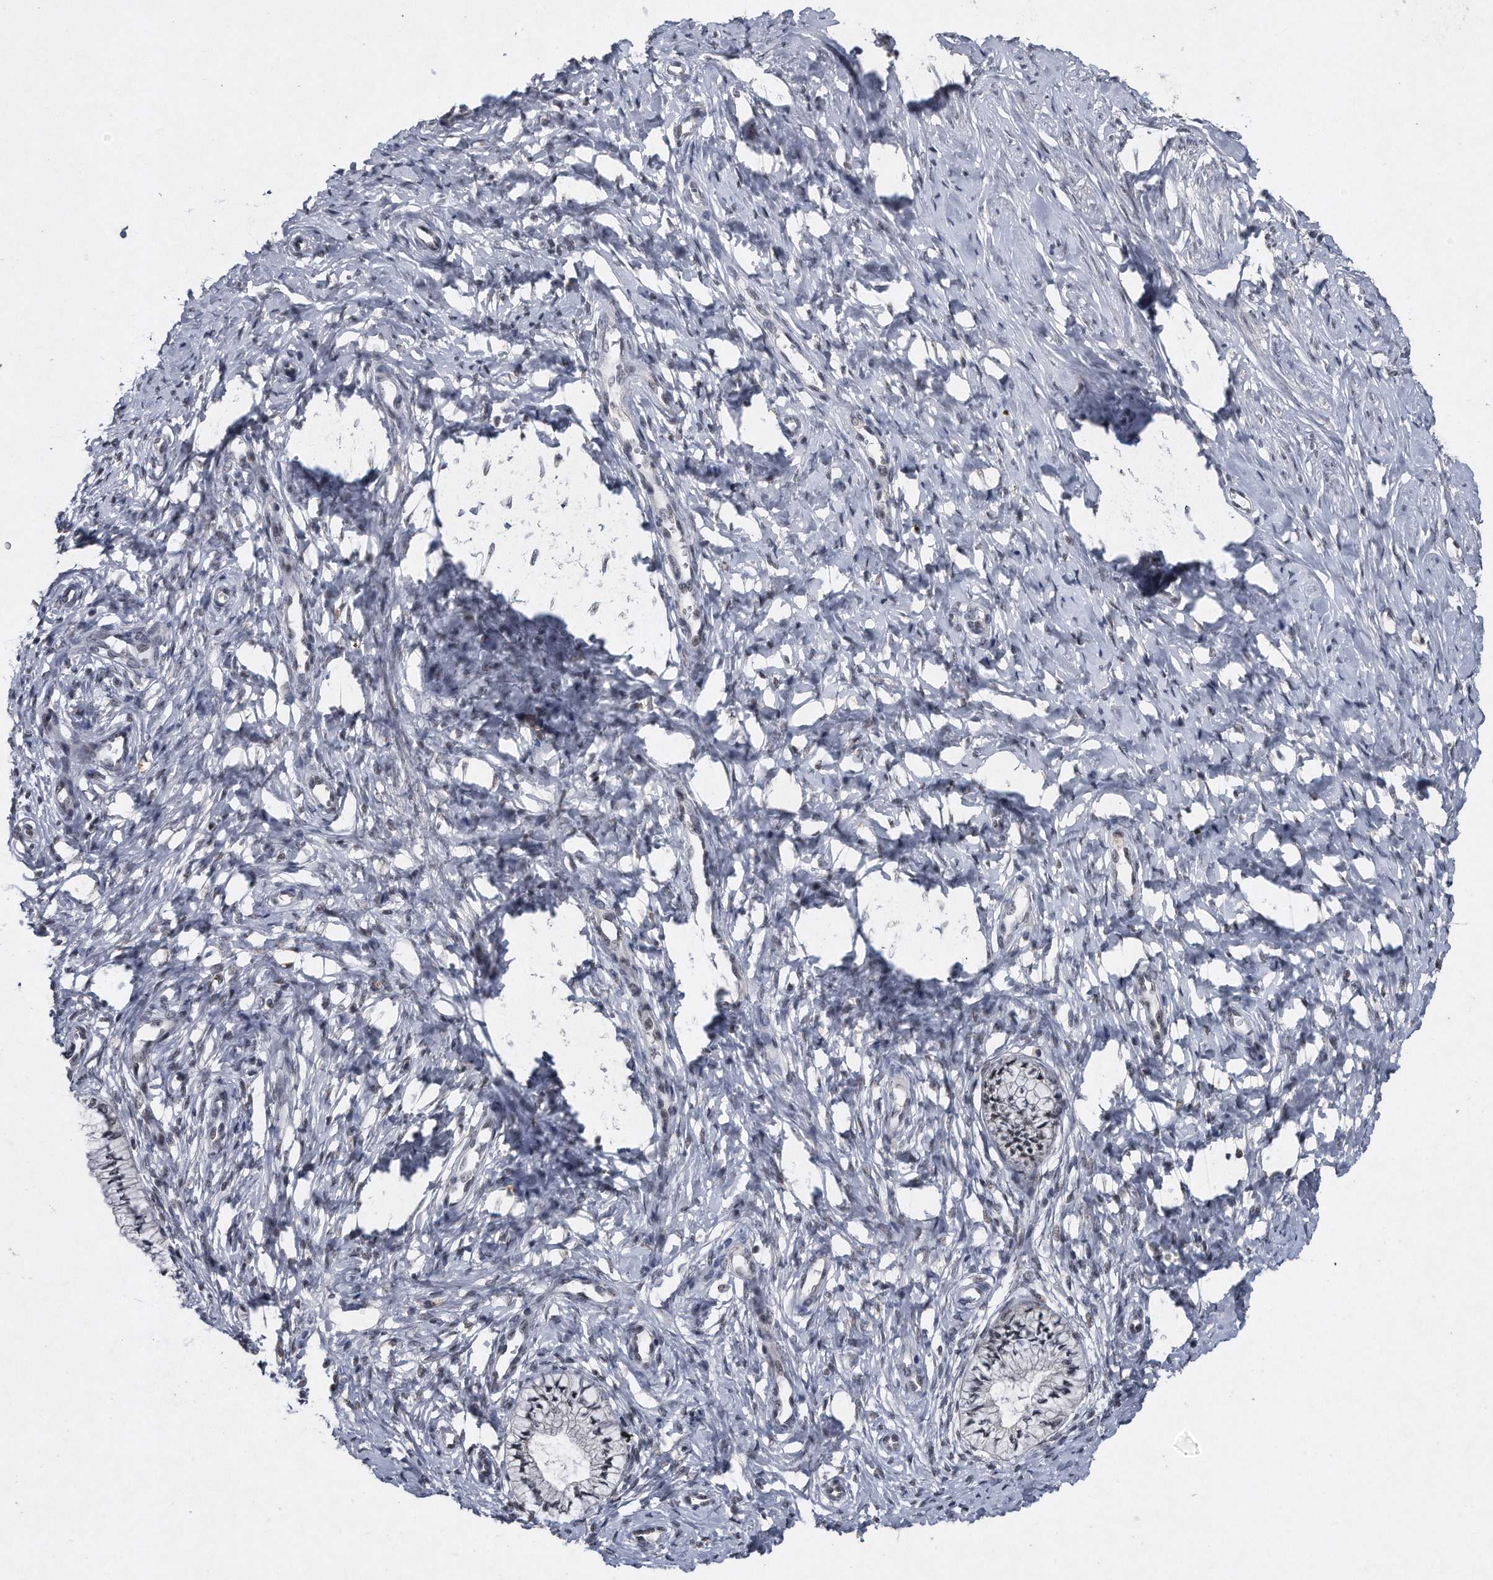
{"staining": {"intensity": "weak", "quantity": "<25%", "location": "nuclear"}, "tissue": "cervix", "cell_type": "Glandular cells", "image_type": "normal", "snomed": [{"axis": "morphology", "description": "Normal tissue, NOS"}, {"axis": "topography", "description": "Cervix"}], "caption": "IHC image of normal cervix: cervix stained with DAB demonstrates no significant protein expression in glandular cells. (DAB (3,3'-diaminobenzidine) immunohistochemistry visualized using brightfield microscopy, high magnification).", "gene": "VIRMA", "patient": {"sex": "female", "age": 36}}